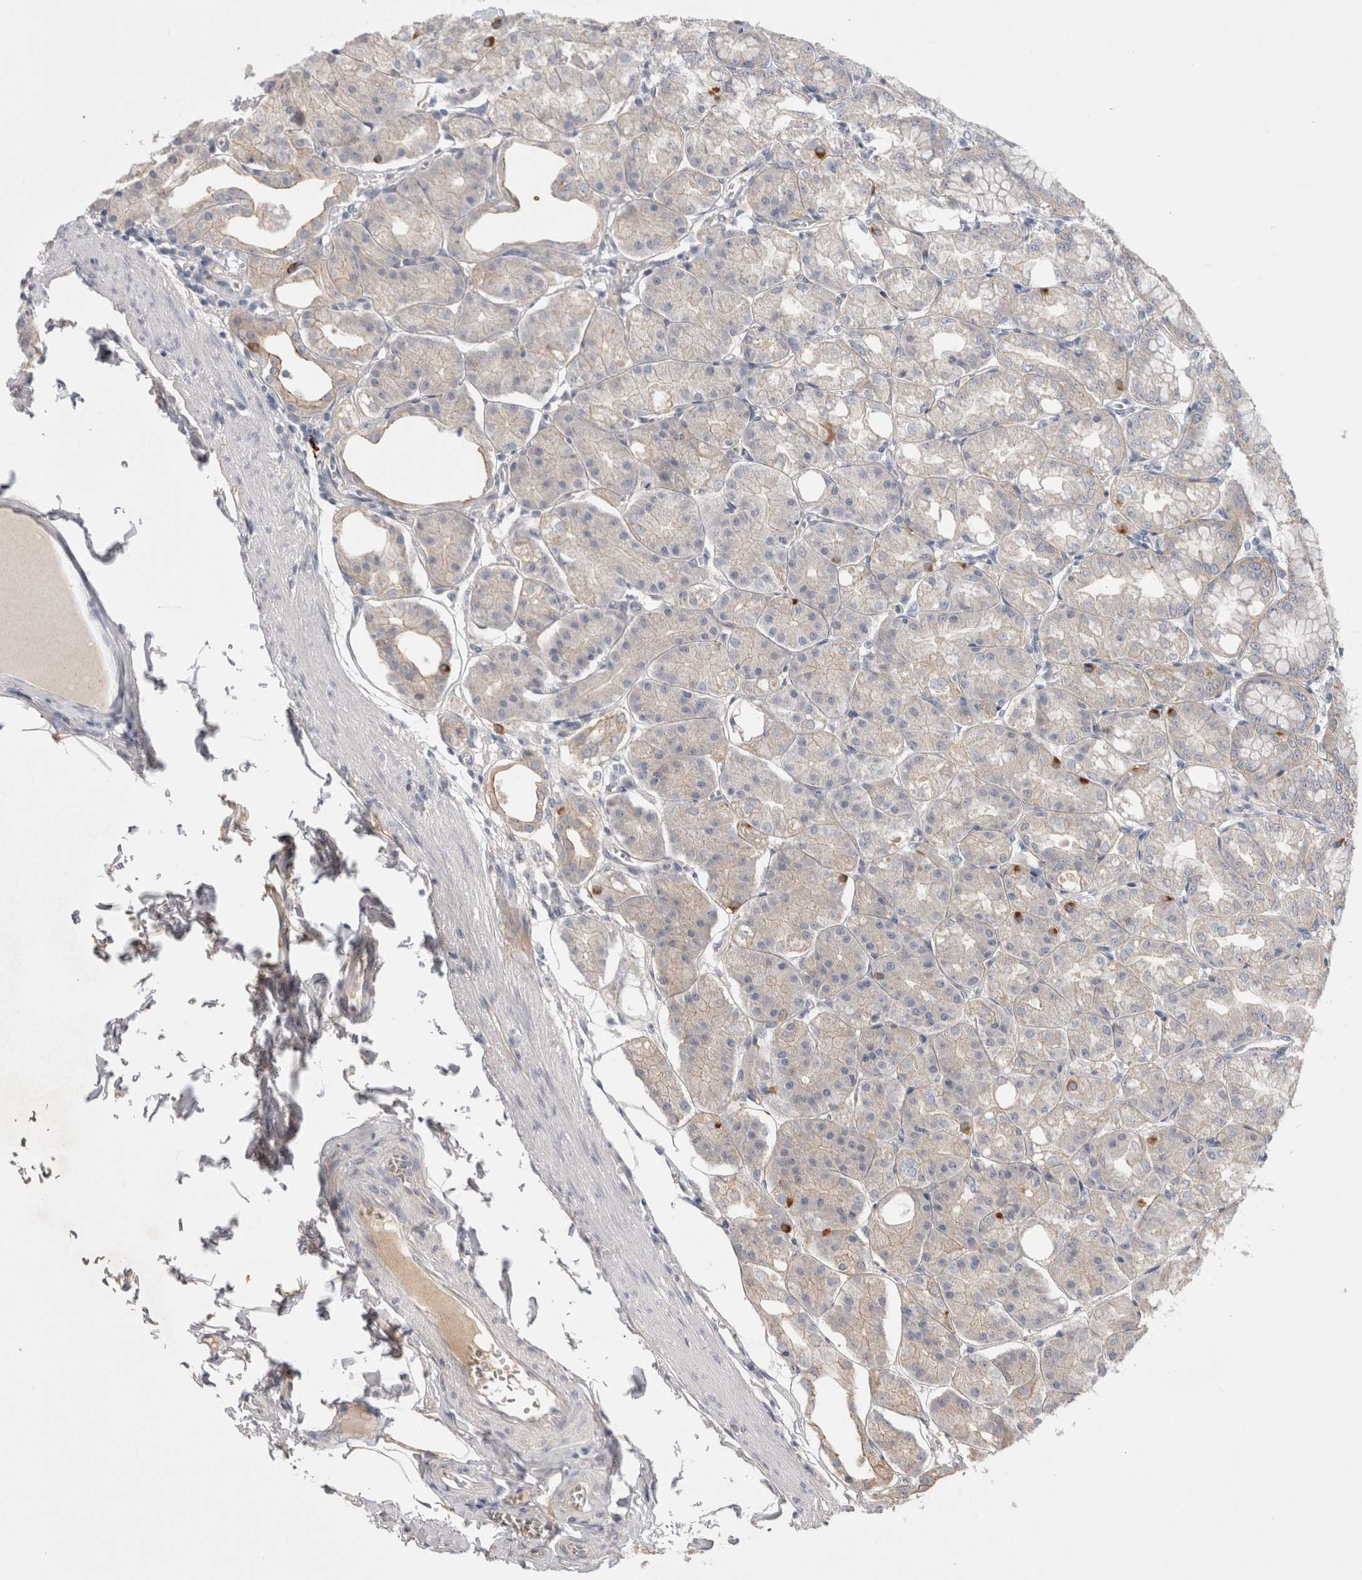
{"staining": {"intensity": "weak", "quantity": "<25%", "location": "cytoplasmic/membranous"}, "tissue": "stomach", "cell_type": "Glandular cells", "image_type": "normal", "snomed": [{"axis": "morphology", "description": "Normal tissue, NOS"}, {"axis": "topography", "description": "Stomach, lower"}], "caption": "Benign stomach was stained to show a protein in brown. There is no significant positivity in glandular cells. (Brightfield microscopy of DAB IHC at high magnification).", "gene": "CERS3", "patient": {"sex": "male", "age": 71}}